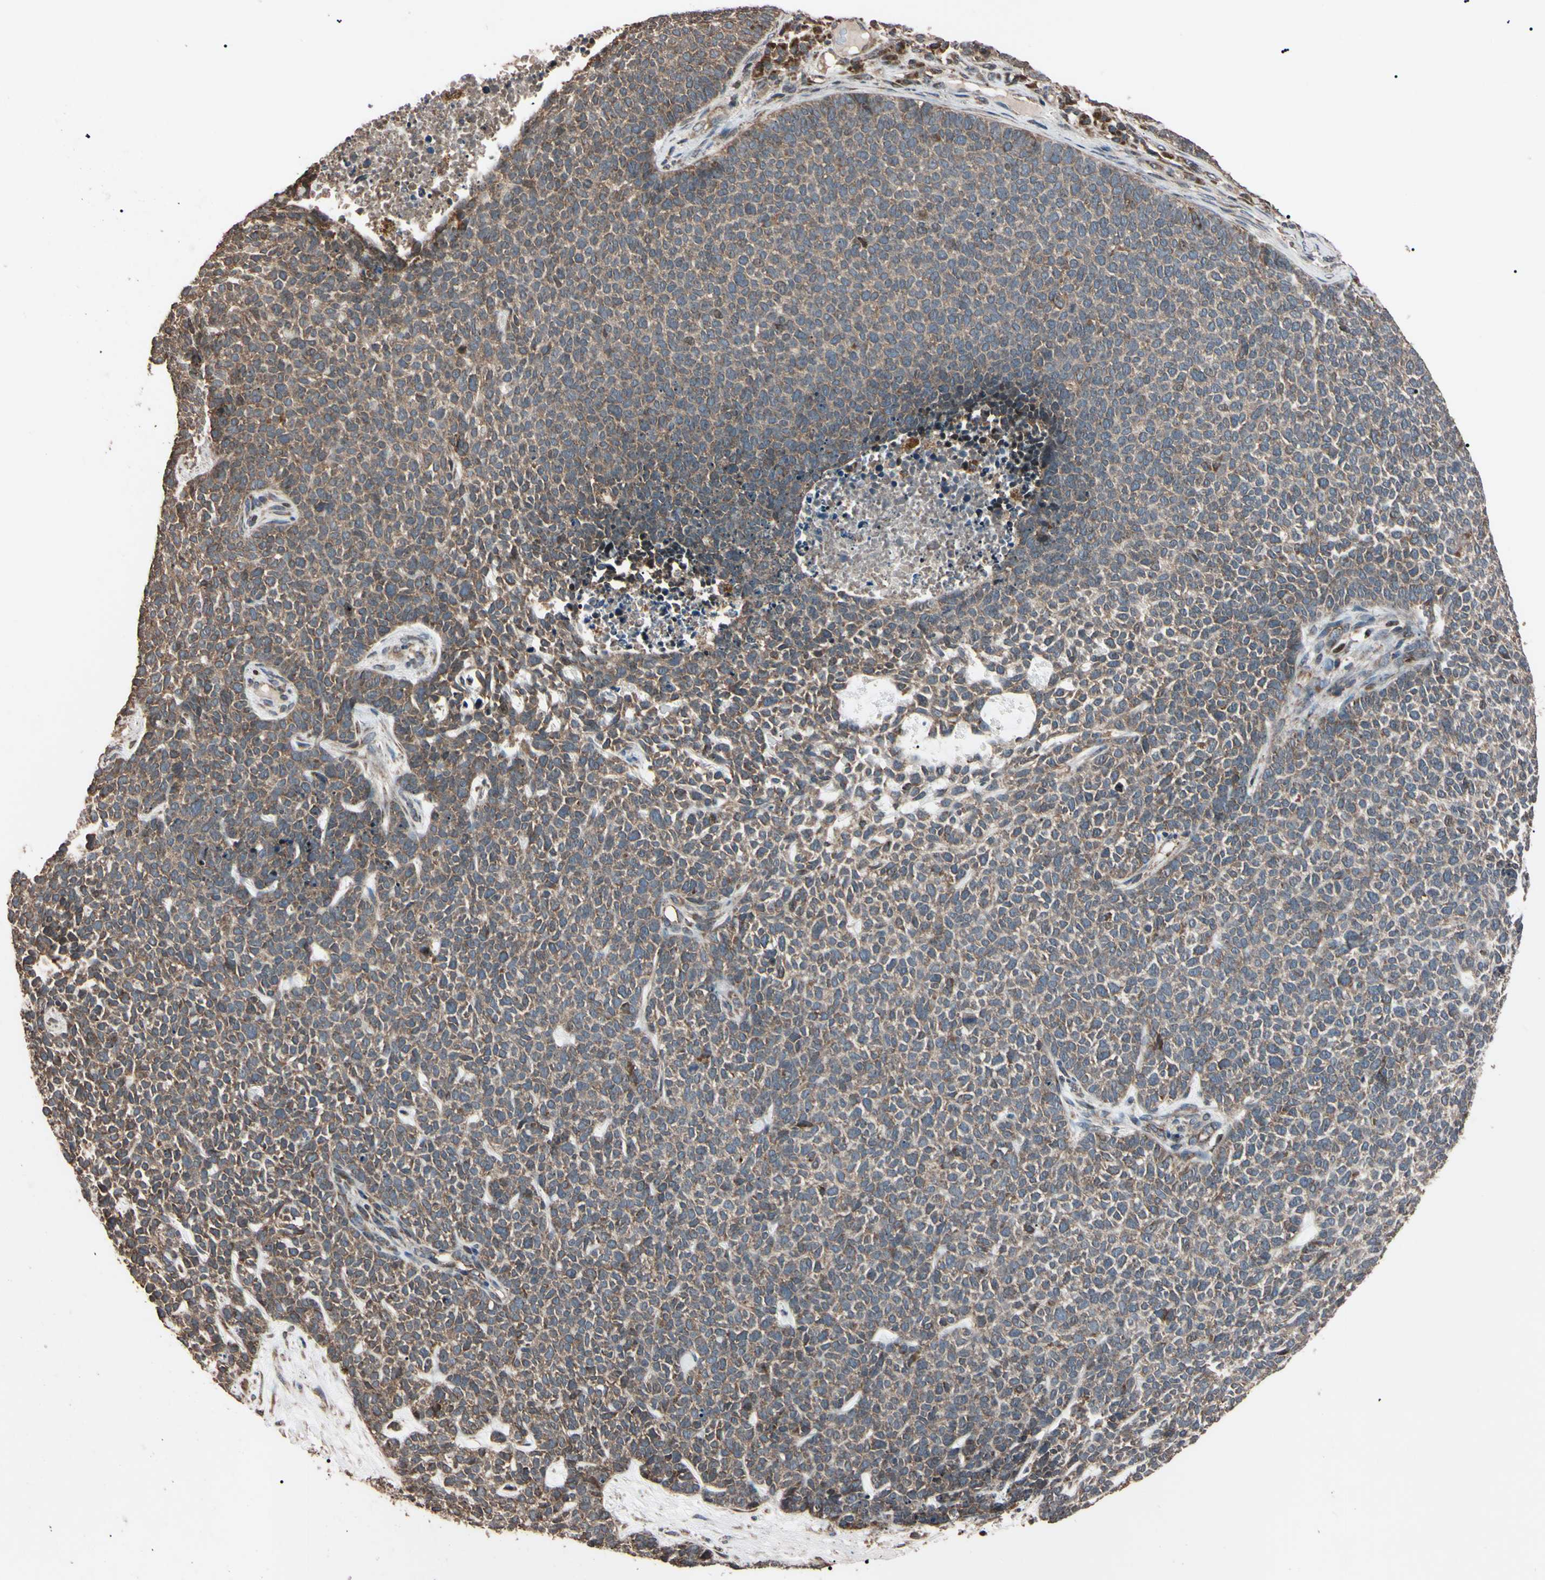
{"staining": {"intensity": "weak", "quantity": ">75%", "location": "cytoplasmic/membranous"}, "tissue": "skin cancer", "cell_type": "Tumor cells", "image_type": "cancer", "snomed": [{"axis": "morphology", "description": "Basal cell carcinoma"}, {"axis": "topography", "description": "Skin"}], "caption": "A photomicrograph showing weak cytoplasmic/membranous staining in approximately >75% of tumor cells in skin cancer, as visualized by brown immunohistochemical staining.", "gene": "TNFRSF1A", "patient": {"sex": "female", "age": 84}}